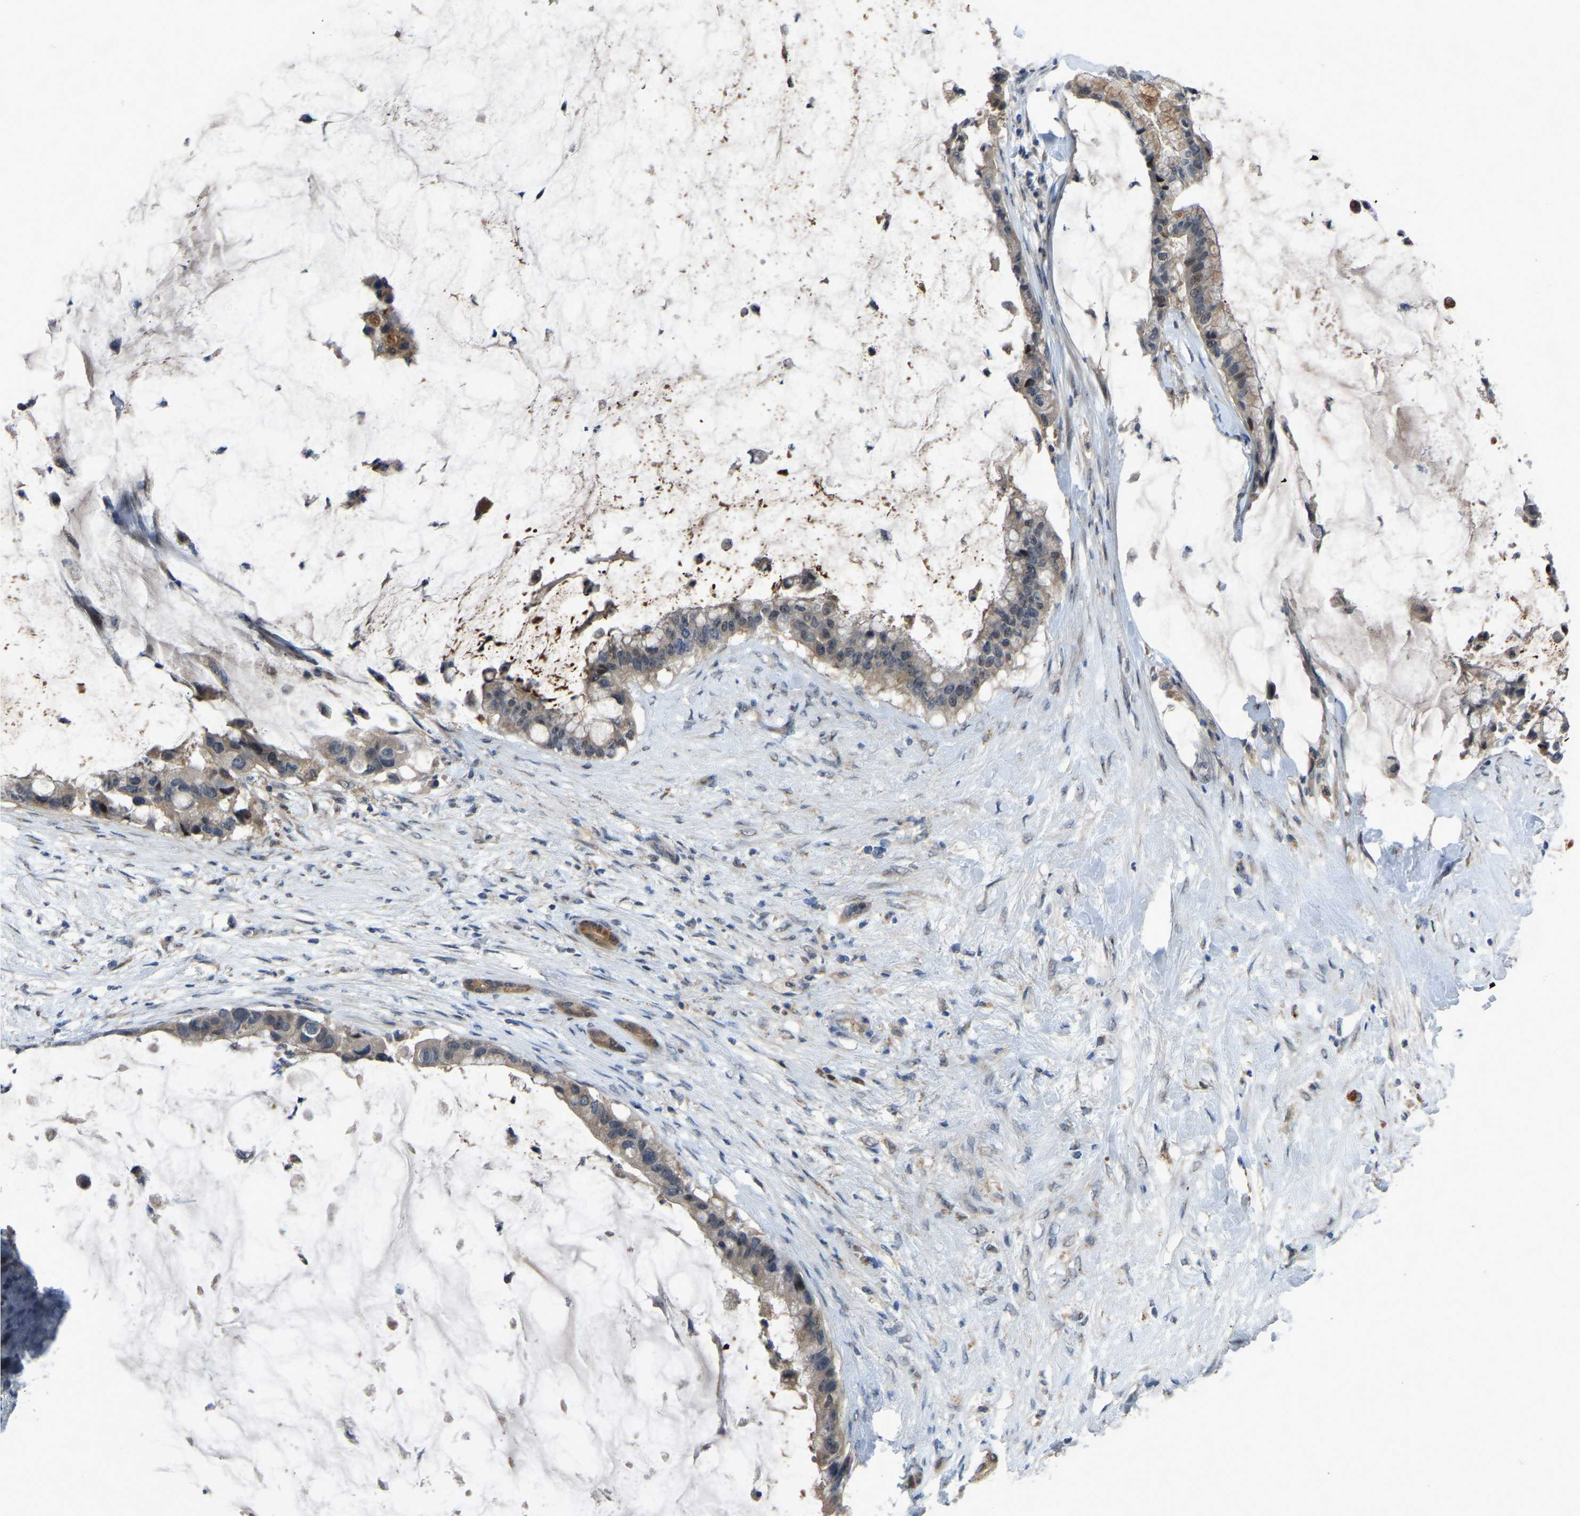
{"staining": {"intensity": "weak", "quantity": ">75%", "location": "cytoplasmic/membranous"}, "tissue": "pancreatic cancer", "cell_type": "Tumor cells", "image_type": "cancer", "snomed": [{"axis": "morphology", "description": "Adenocarcinoma, NOS"}, {"axis": "topography", "description": "Pancreas"}], "caption": "This is an image of immunohistochemistry staining of adenocarcinoma (pancreatic), which shows weak expression in the cytoplasmic/membranous of tumor cells.", "gene": "FHIT", "patient": {"sex": "male", "age": 41}}